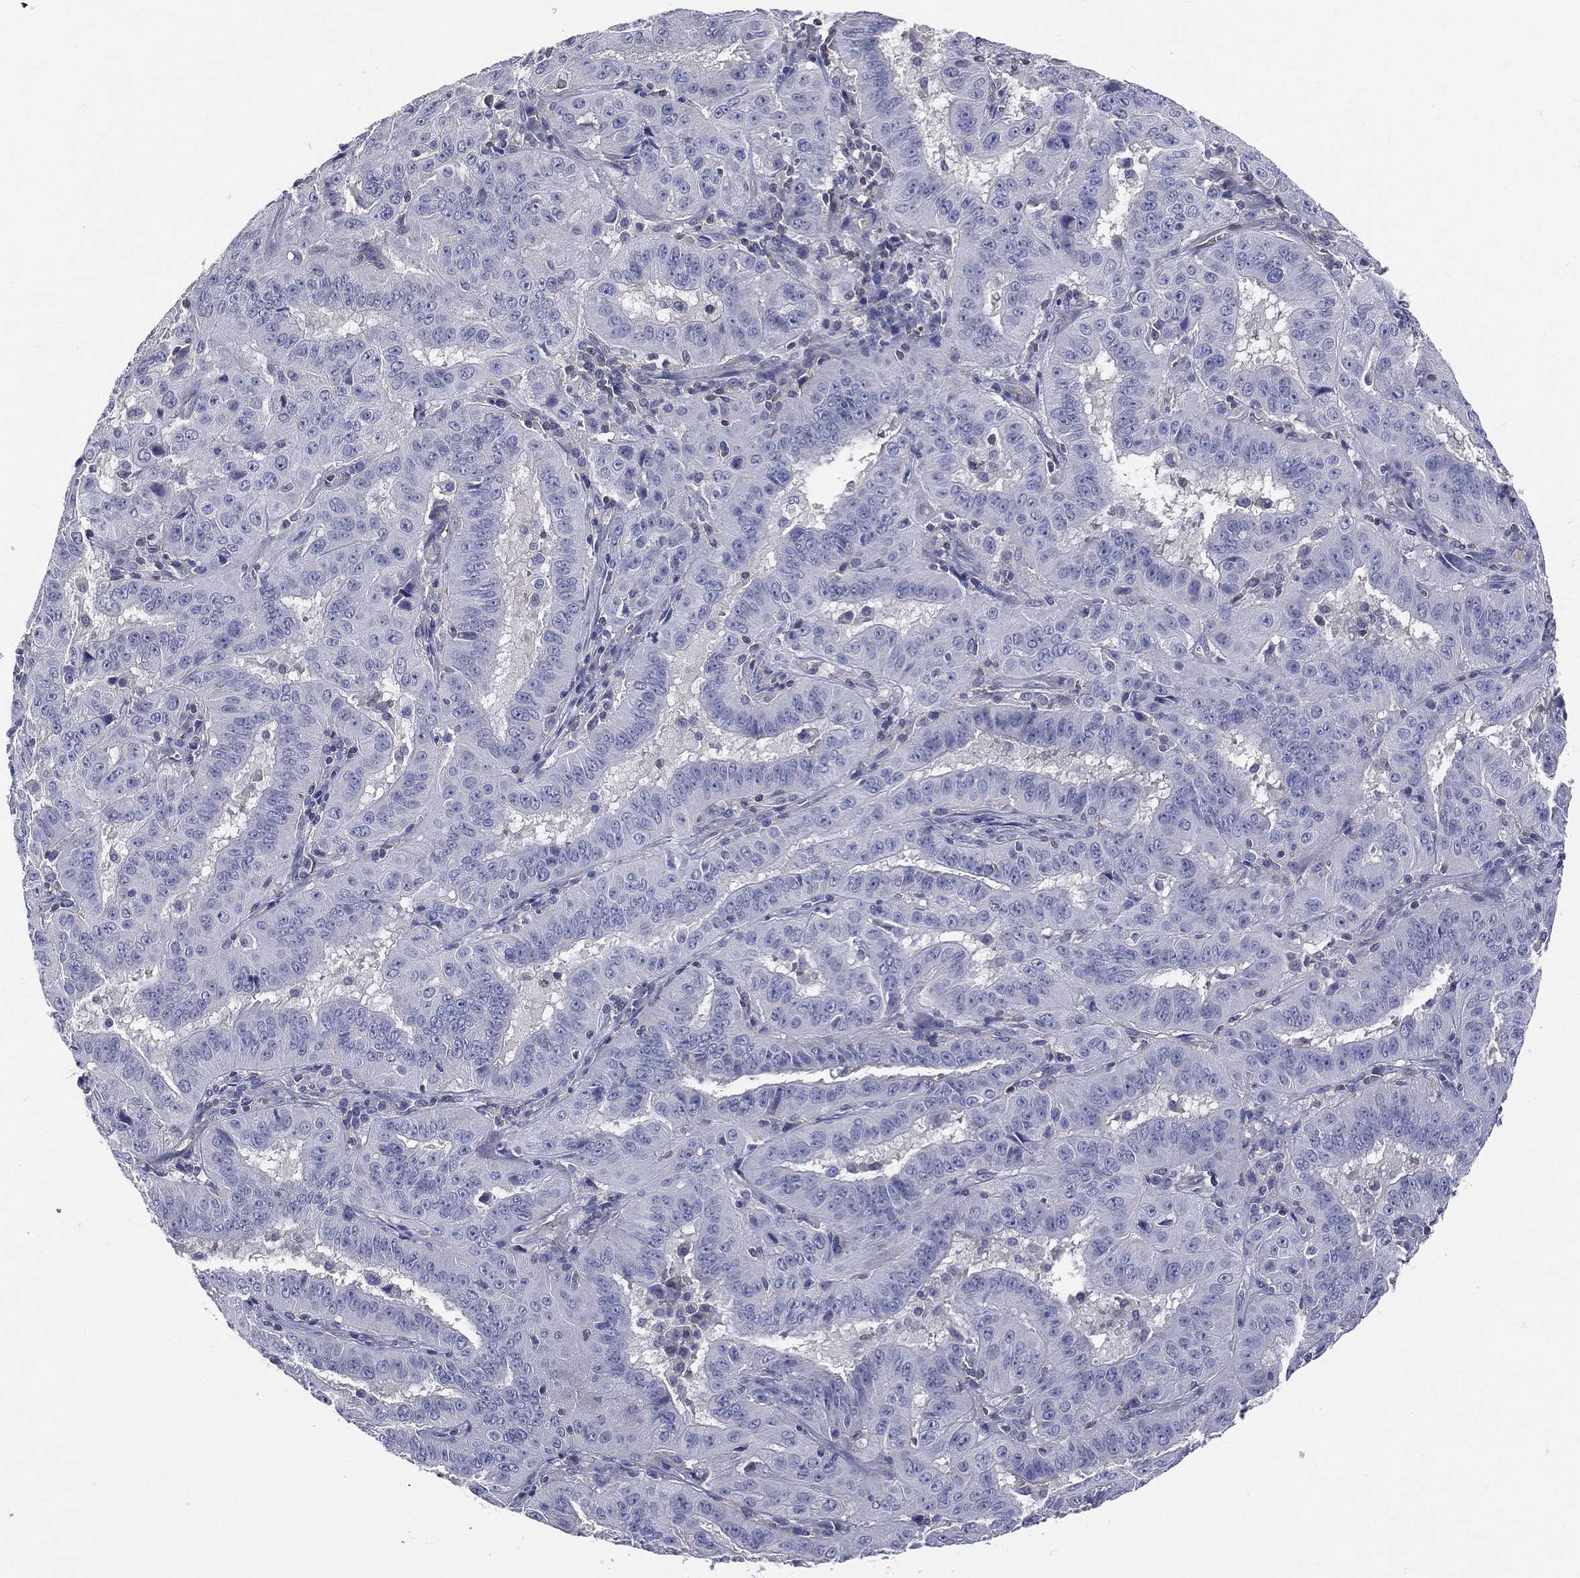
{"staining": {"intensity": "negative", "quantity": "none", "location": "none"}, "tissue": "pancreatic cancer", "cell_type": "Tumor cells", "image_type": "cancer", "snomed": [{"axis": "morphology", "description": "Adenocarcinoma, NOS"}, {"axis": "topography", "description": "Pancreas"}], "caption": "Immunohistochemistry (IHC) photomicrograph of adenocarcinoma (pancreatic) stained for a protein (brown), which reveals no positivity in tumor cells. The staining was performed using DAB (3,3'-diaminobenzidine) to visualize the protein expression in brown, while the nuclei were stained in blue with hematoxylin (Magnification: 20x).", "gene": "ETNPPL", "patient": {"sex": "male", "age": 63}}